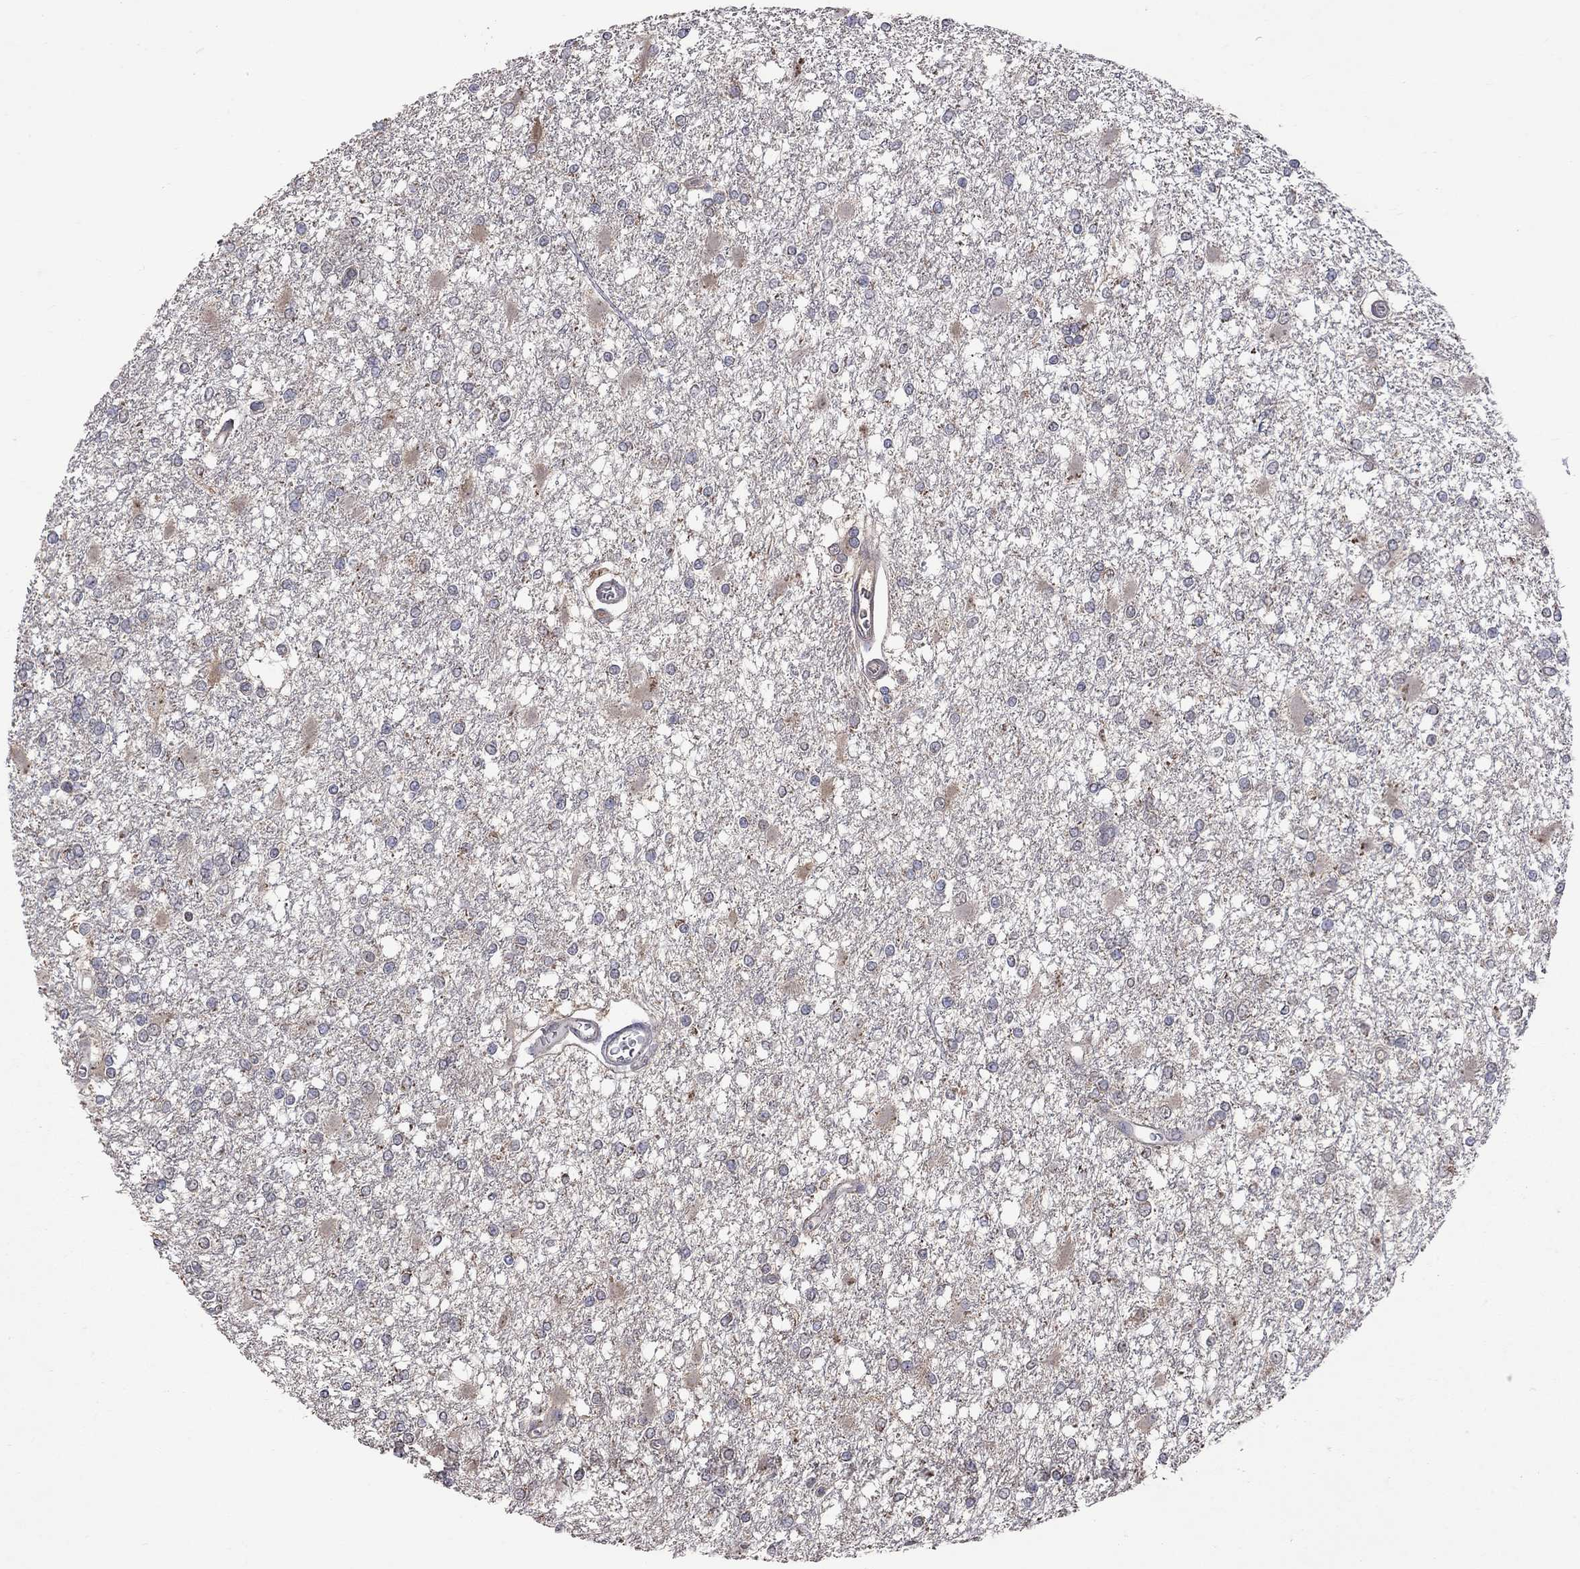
{"staining": {"intensity": "negative", "quantity": "none", "location": "none"}, "tissue": "glioma", "cell_type": "Tumor cells", "image_type": "cancer", "snomed": [{"axis": "morphology", "description": "Glioma, malignant, High grade"}, {"axis": "topography", "description": "Cerebral cortex"}], "caption": "Immunohistochemistry (IHC) of human glioma demonstrates no expression in tumor cells.", "gene": "HTR6", "patient": {"sex": "male", "age": 79}}